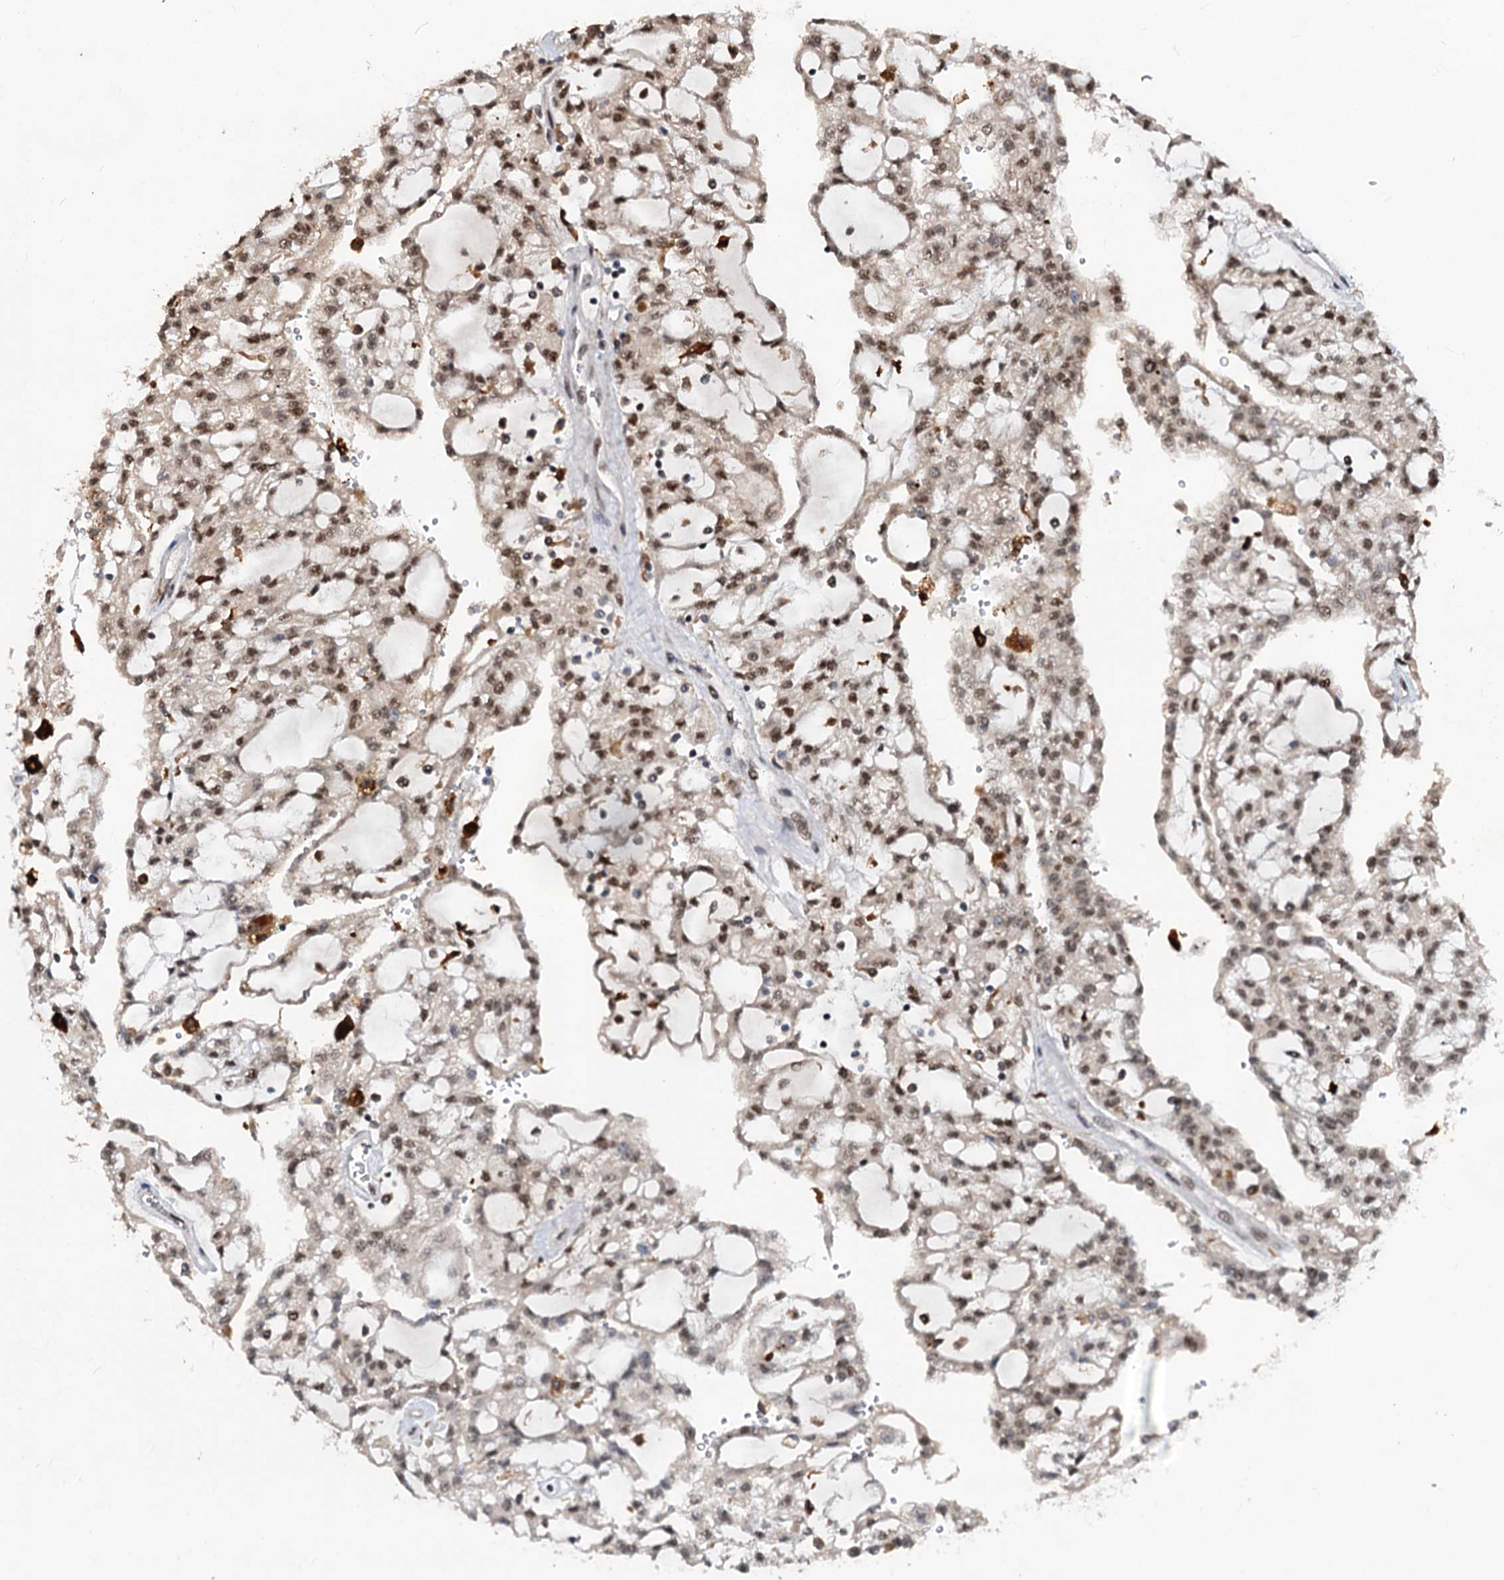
{"staining": {"intensity": "moderate", "quantity": ">75%", "location": "nuclear"}, "tissue": "renal cancer", "cell_type": "Tumor cells", "image_type": "cancer", "snomed": [{"axis": "morphology", "description": "Adenocarcinoma, NOS"}, {"axis": "topography", "description": "Kidney"}], "caption": "Human renal cancer (adenocarcinoma) stained with a brown dye exhibits moderate nuclear positive staining in about >75% of tumor cells.", "gene": "PHF8", "patient": {"sex": "male", "age": 63}}